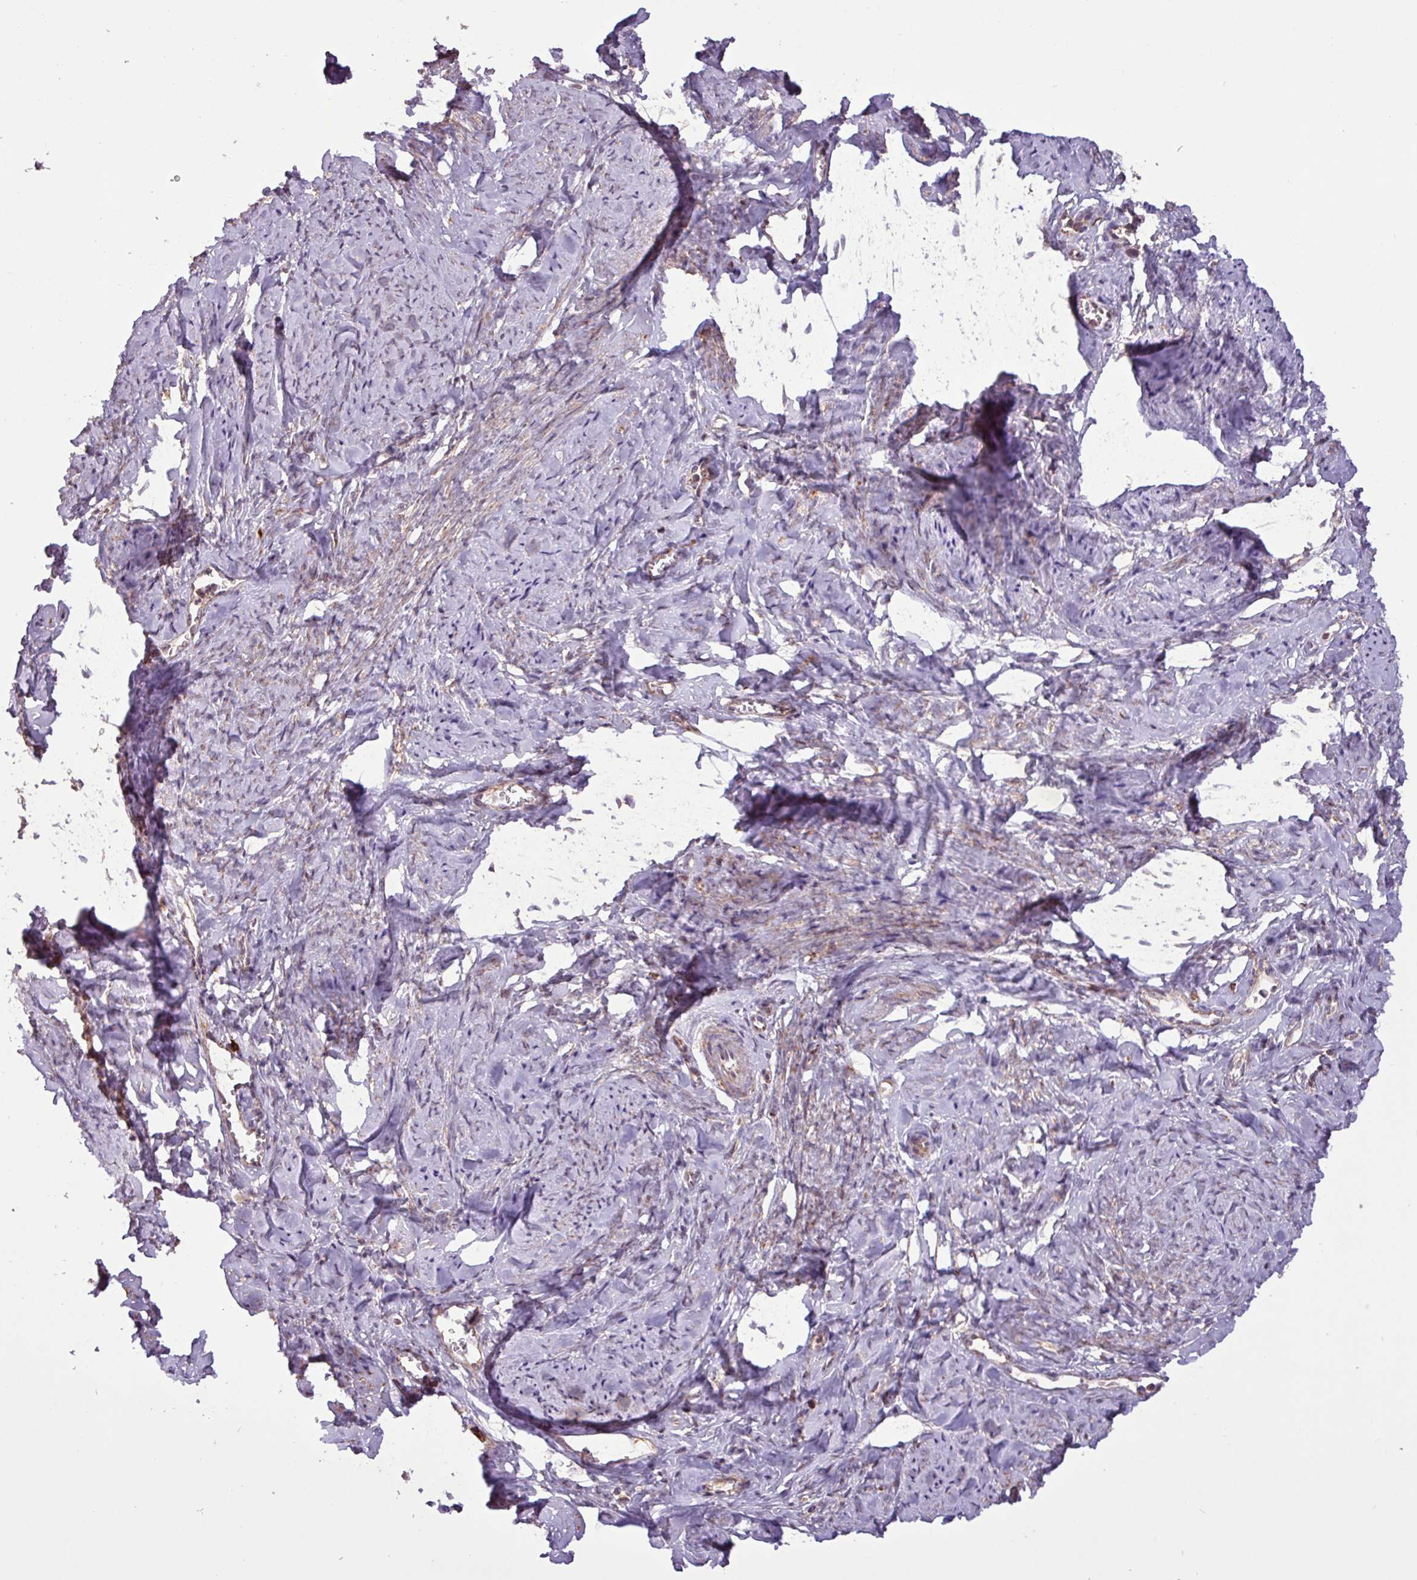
{"staining": {"intensity": "moderate", "quantity": ">75%", "location": "cytoplasmic/membranous"}, "tissue": "cervix", "cell_type": "Glandular cells", "image_type": "normal", "snomed": [{"axis": "morphology", "description": "Normal tissue, NOS"}, {"axis": "topography", "description": "Cervix"}], "caption": "A high-resolution micrograph shows IHC staining of unremarkable cervix, which displays moderate cytoplasmic/membranous staining in about >75% of glandular cells.", "gene": "MCTP2", "patient": {"sex": "female", "age": 42}}